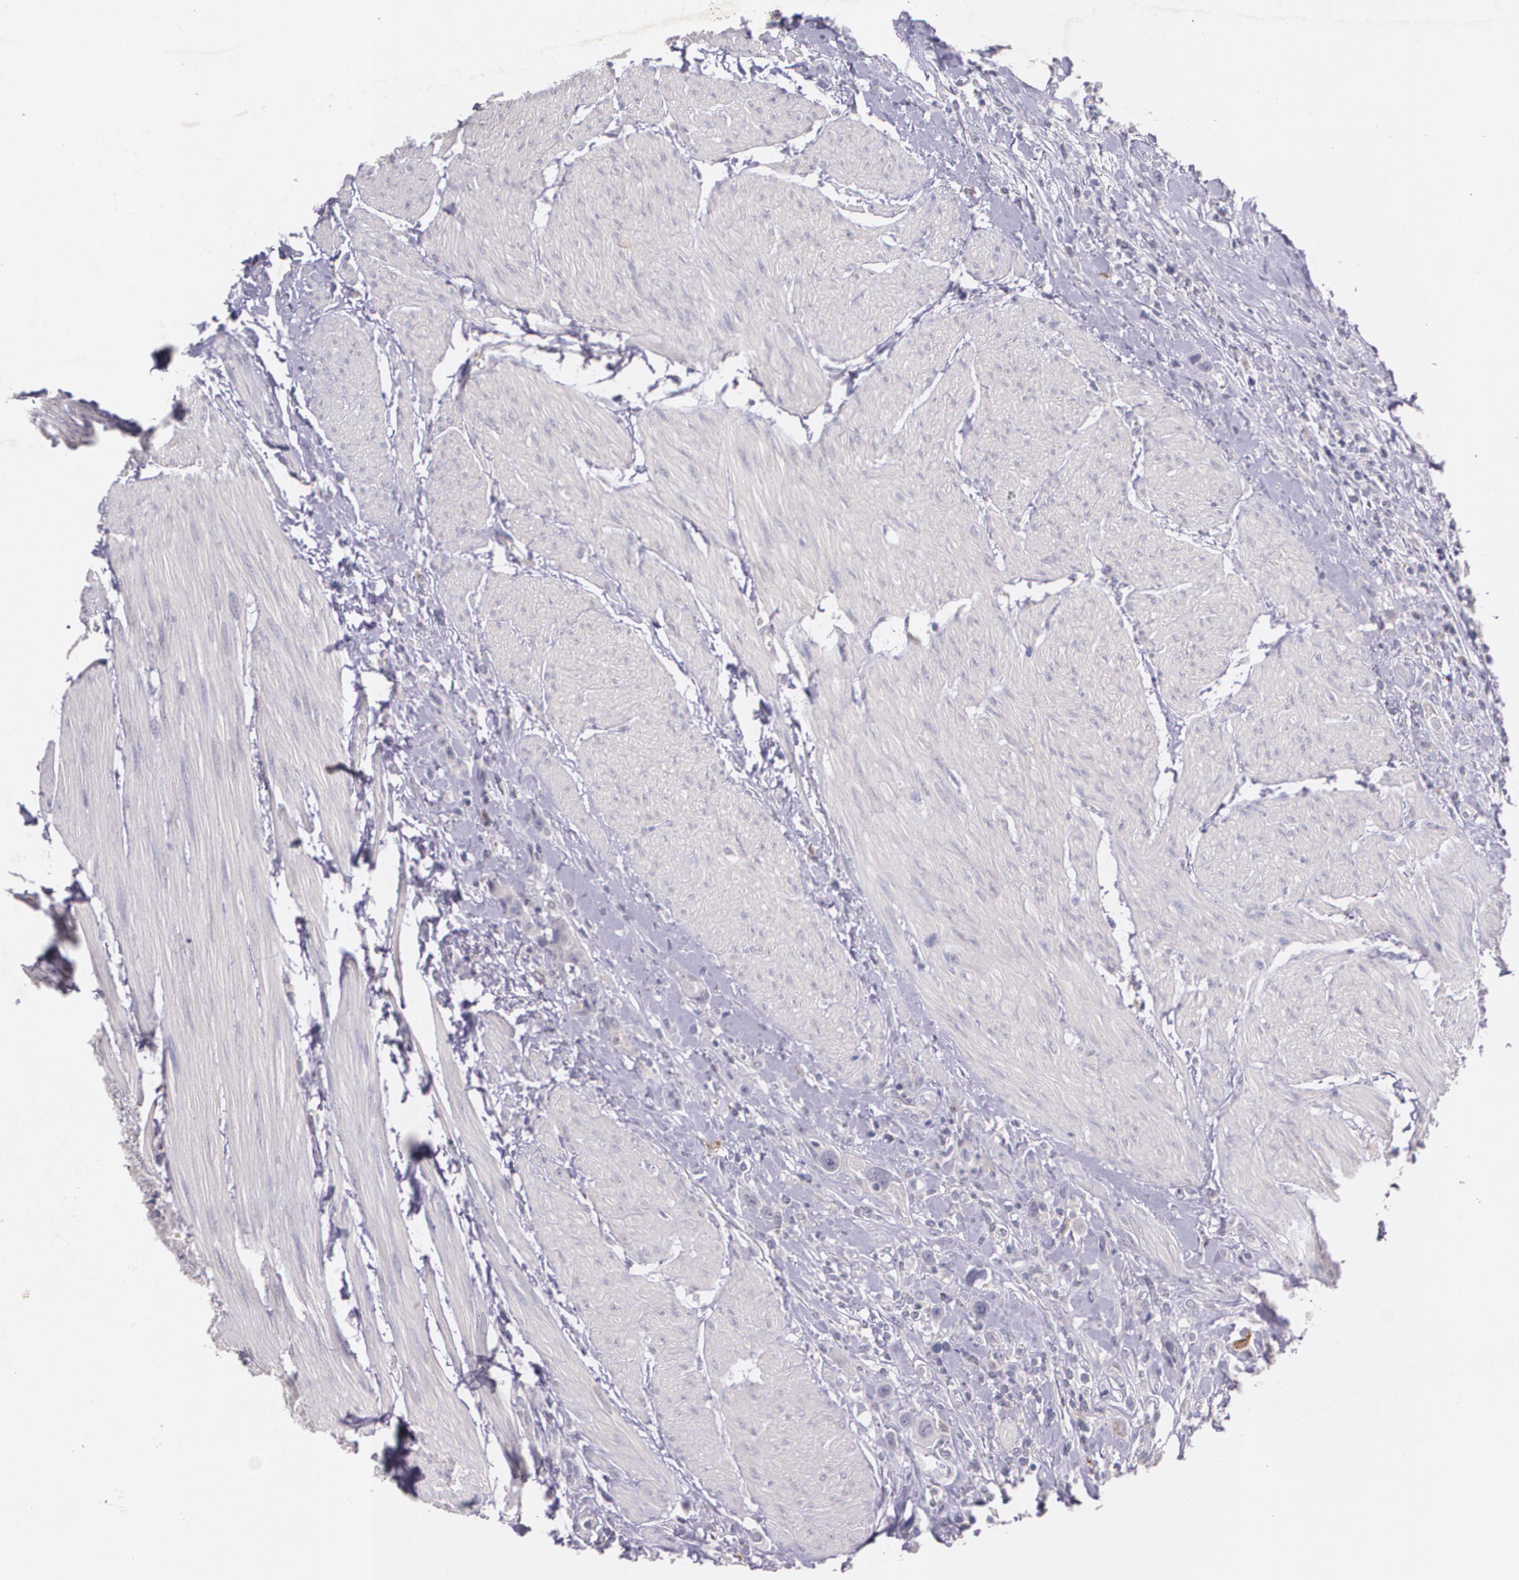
{"staining": {"intensity": "weak", "quantity": "25%-75%", "location": "cytoplasmic/membranous"}, "tissue": "urothelial cancer", "cell_type": "Tumor cells", "image_type": "cancer", "snomed": [{"axis": "morphology", "description": "Urothelial carcinoma, High grade"}, {"axis": "topography", "description": "Urinary bladder"}], "caption": "A high-resolution histopathology image shows IHC staining of high-grade urothelial carcinoma, which shows weak cytoplasmic/membranous expression in about 25%-75% of tumor cells. (DAB (3,3'-diaminobenzidine) = brown stain, brightfield microscopy at high magnification).", "gene": "TM4SF1", "patient": {"sex": "male", "age": 50}}